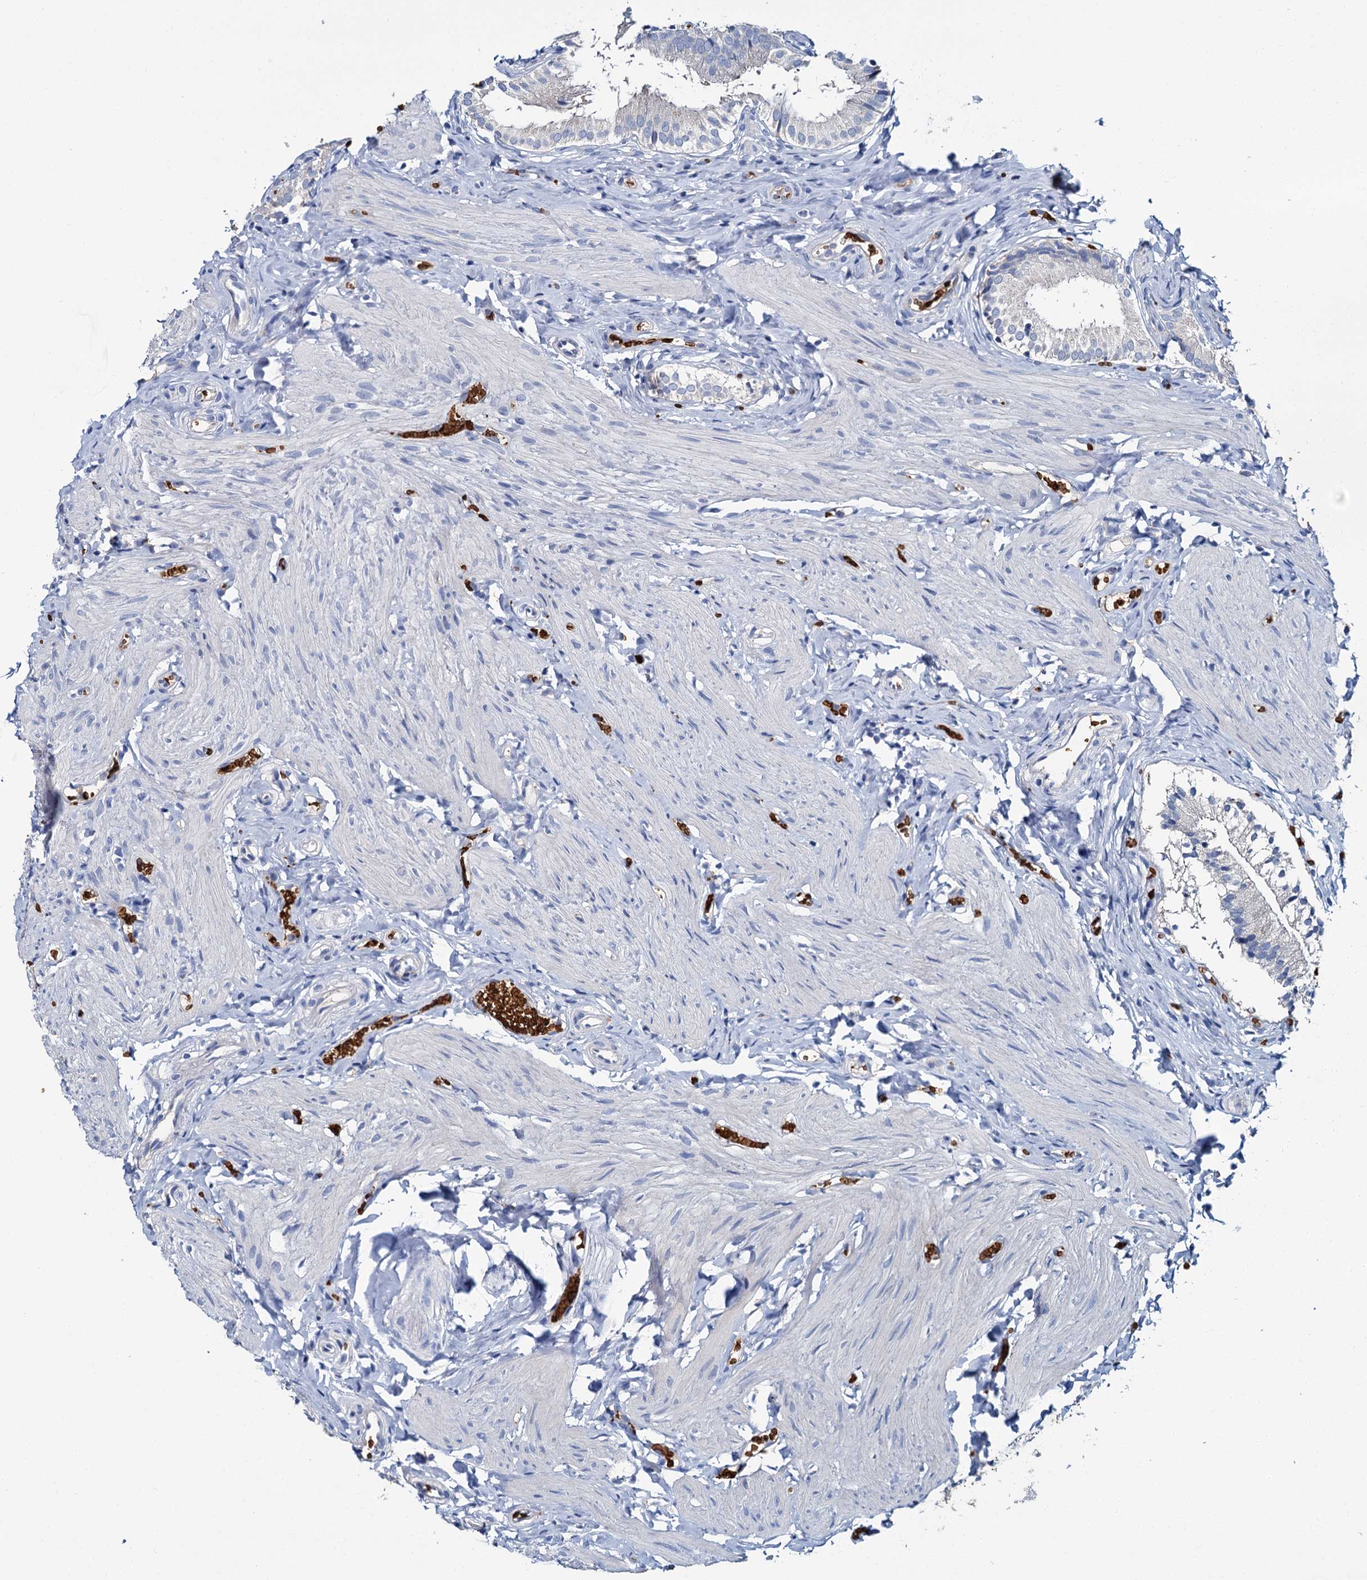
{"staining": {"intensity": "weak", "quantity": "<25%", "location": "cytoplasmic/membranous"}, "tissue": "gallbladder", "cell_type": "Glandular cells", "image_type": "normal", "snomed": [{"axis": "morphology", "description": "Normal tissue, NOS"}, {"axis": "topography", "description": "Gallbladder"}], "caption": "Glandular cells show no significant expression in benign gallbladder. (Stains: DAB (3,3'-diaminobenzidine) immunohistochemistry (IHC) with hematoxylin counter stain, Microscopy: brightfield microscopy at high magnification).", "gene": "ATG2A", "patient": {"sex": "female", "age": 47}}